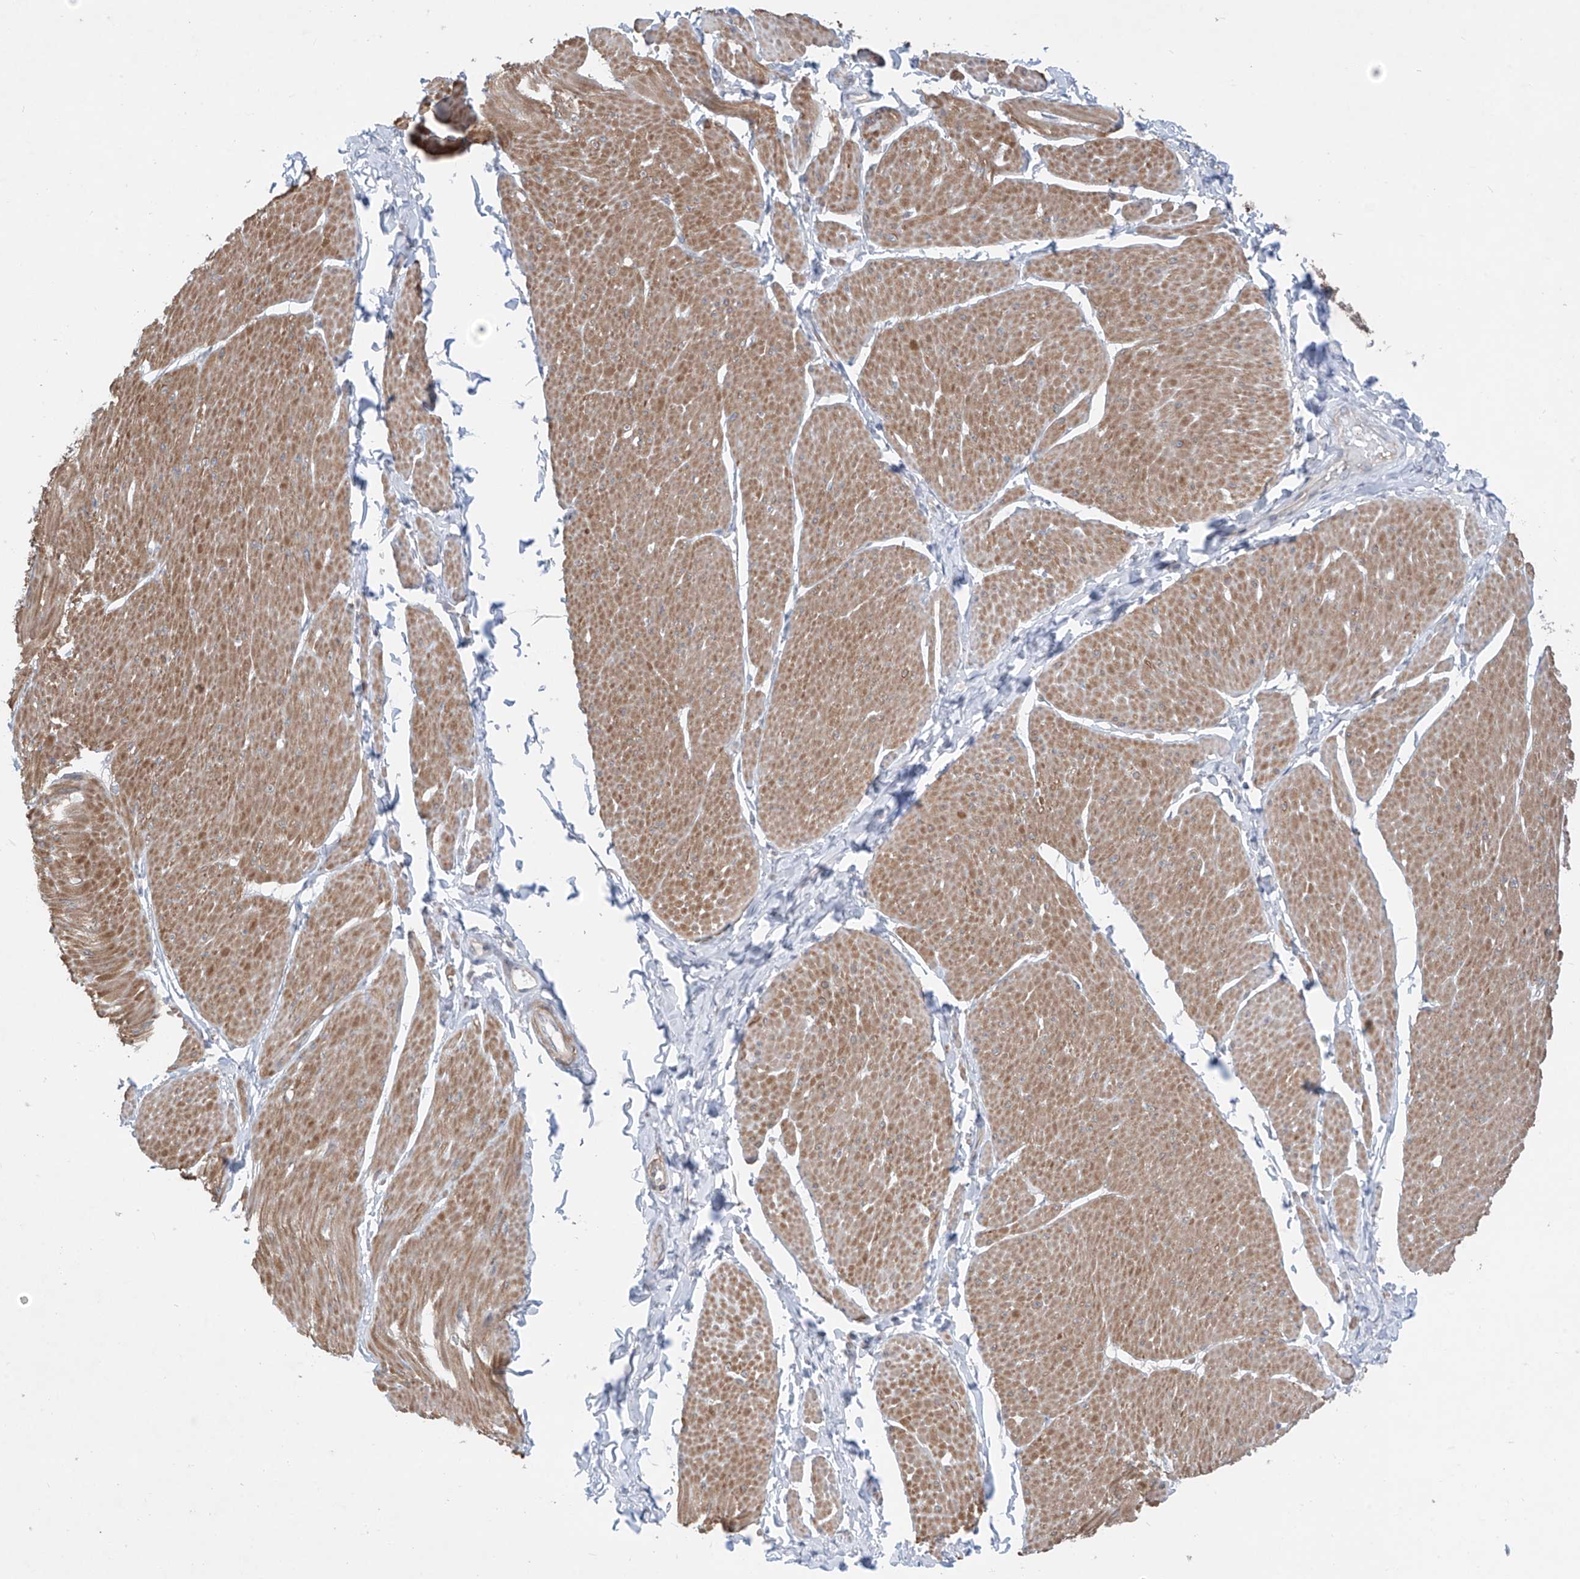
{"staining": {"intensity": "moderate", "quantity": ">75%", "location": "cytoplasmic/membranous"}, "tissue": "smooth muscle", "cell_type": "Smooth muscle cells", "image_type": "normal", "snomed": [{"axis": "morphology", "description": "Urothelial carcinoma, High grade"}, {"axis": "topography", "description": "Urinary bladder"}], "caption": "Immunohistochemistry (IHC) staining of normal smooth muscle, which demonstrates medium levels of moderate cytoplasmic/membranous expression in about >75% of smooth muscle cells indicating moderate cytoplasmic/membranous protein positivity. The staining was performed using DAB (3,3'-diaminobenzidine) (brown) for protein detection and nuclei were counterstained in hematoxylin (blue).", "gene": "ABLIM2", "patient": {"sex": "male", "age": 46}}